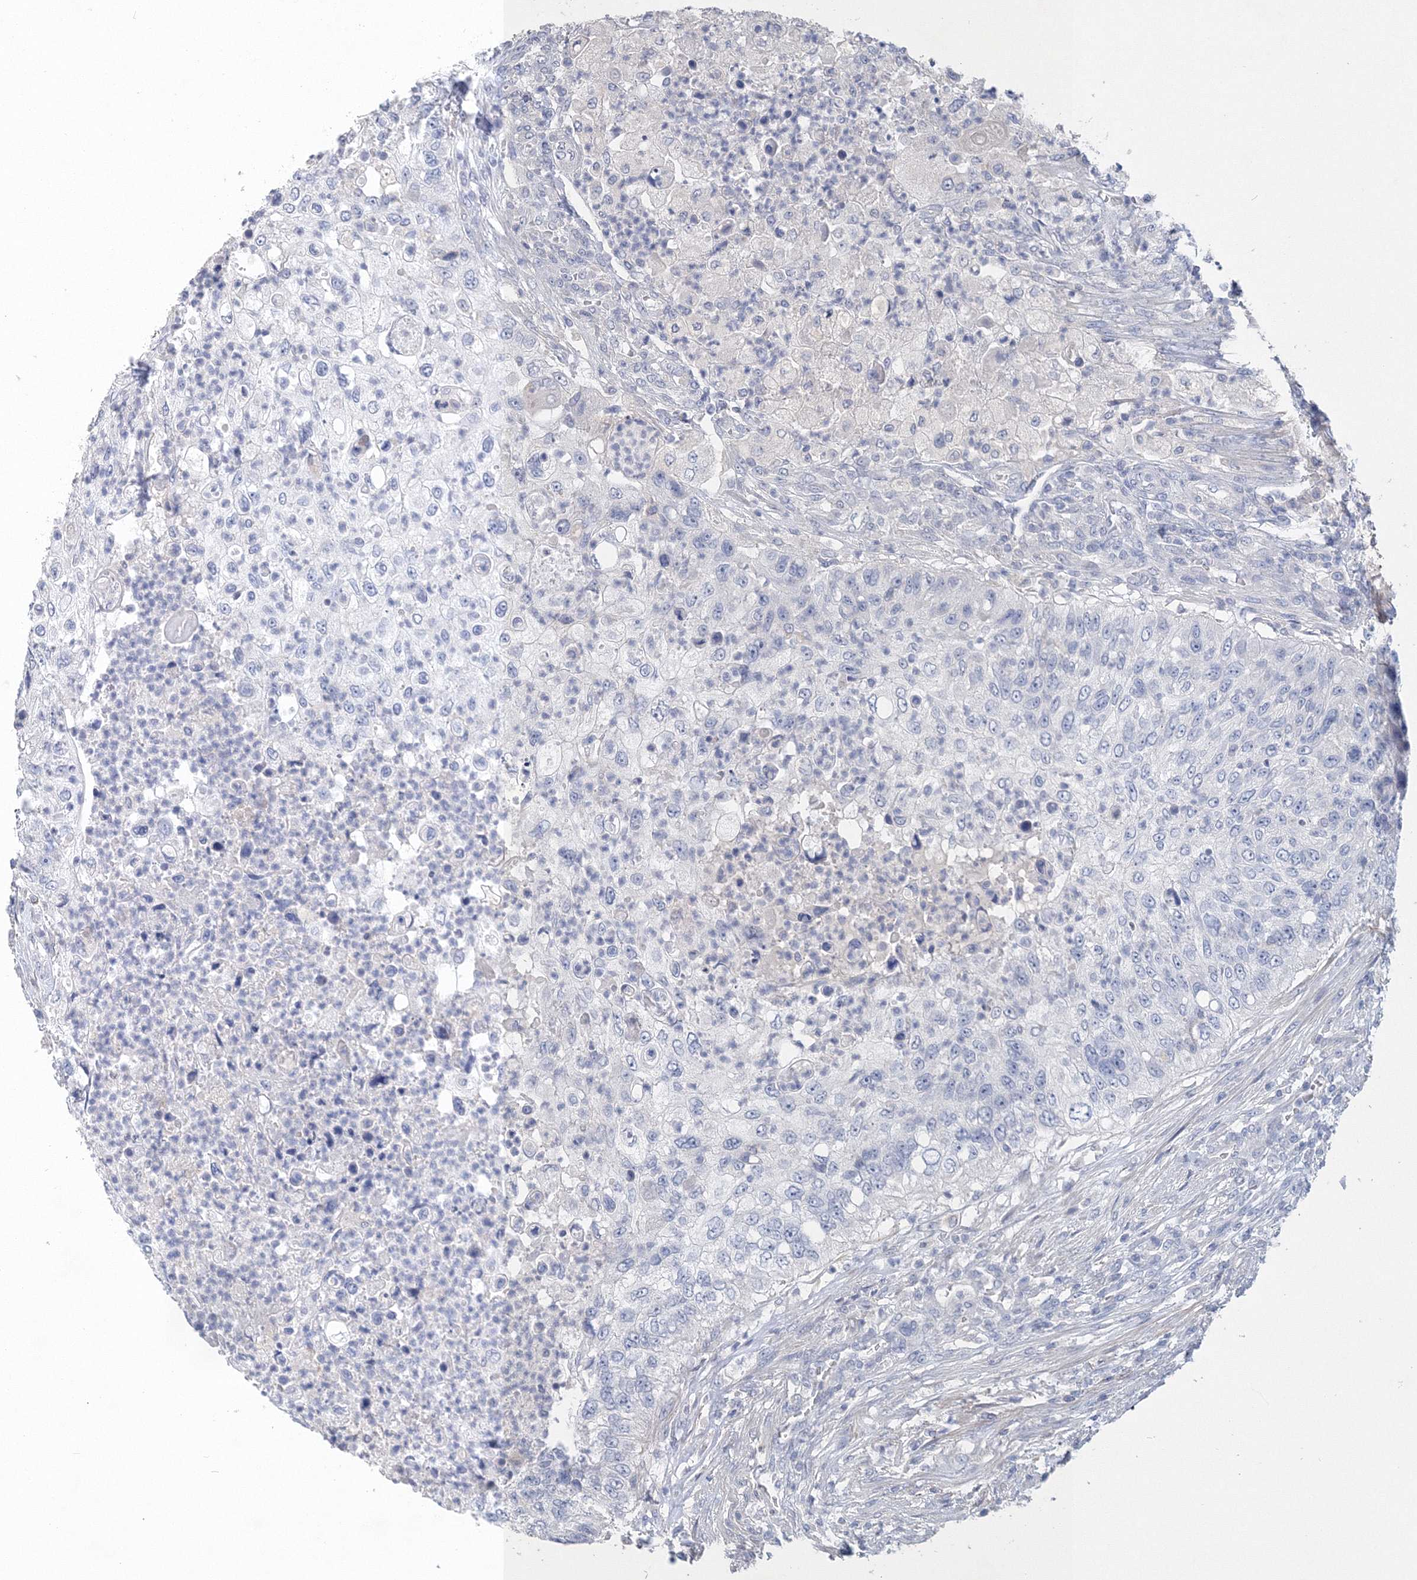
{"staining": {"intensity": "negative", "quantity": "none", "location": "none"}, "tissue": "urothelial cancer", "cell_type": "Tumor cells", "image_type": "cancer", "snomed": [{"axis": "morphology", "description": "Urothelial carcinoma, High grade"}, {"axis": "topography", "description": "Urinary bladder"}], "caption": "A micrograph of urothelial cancer stained for a protein reveals no brown staining in tumor cells.", "gene": "OSBPL6", "patient": {"sex": "female", "age": 60}}